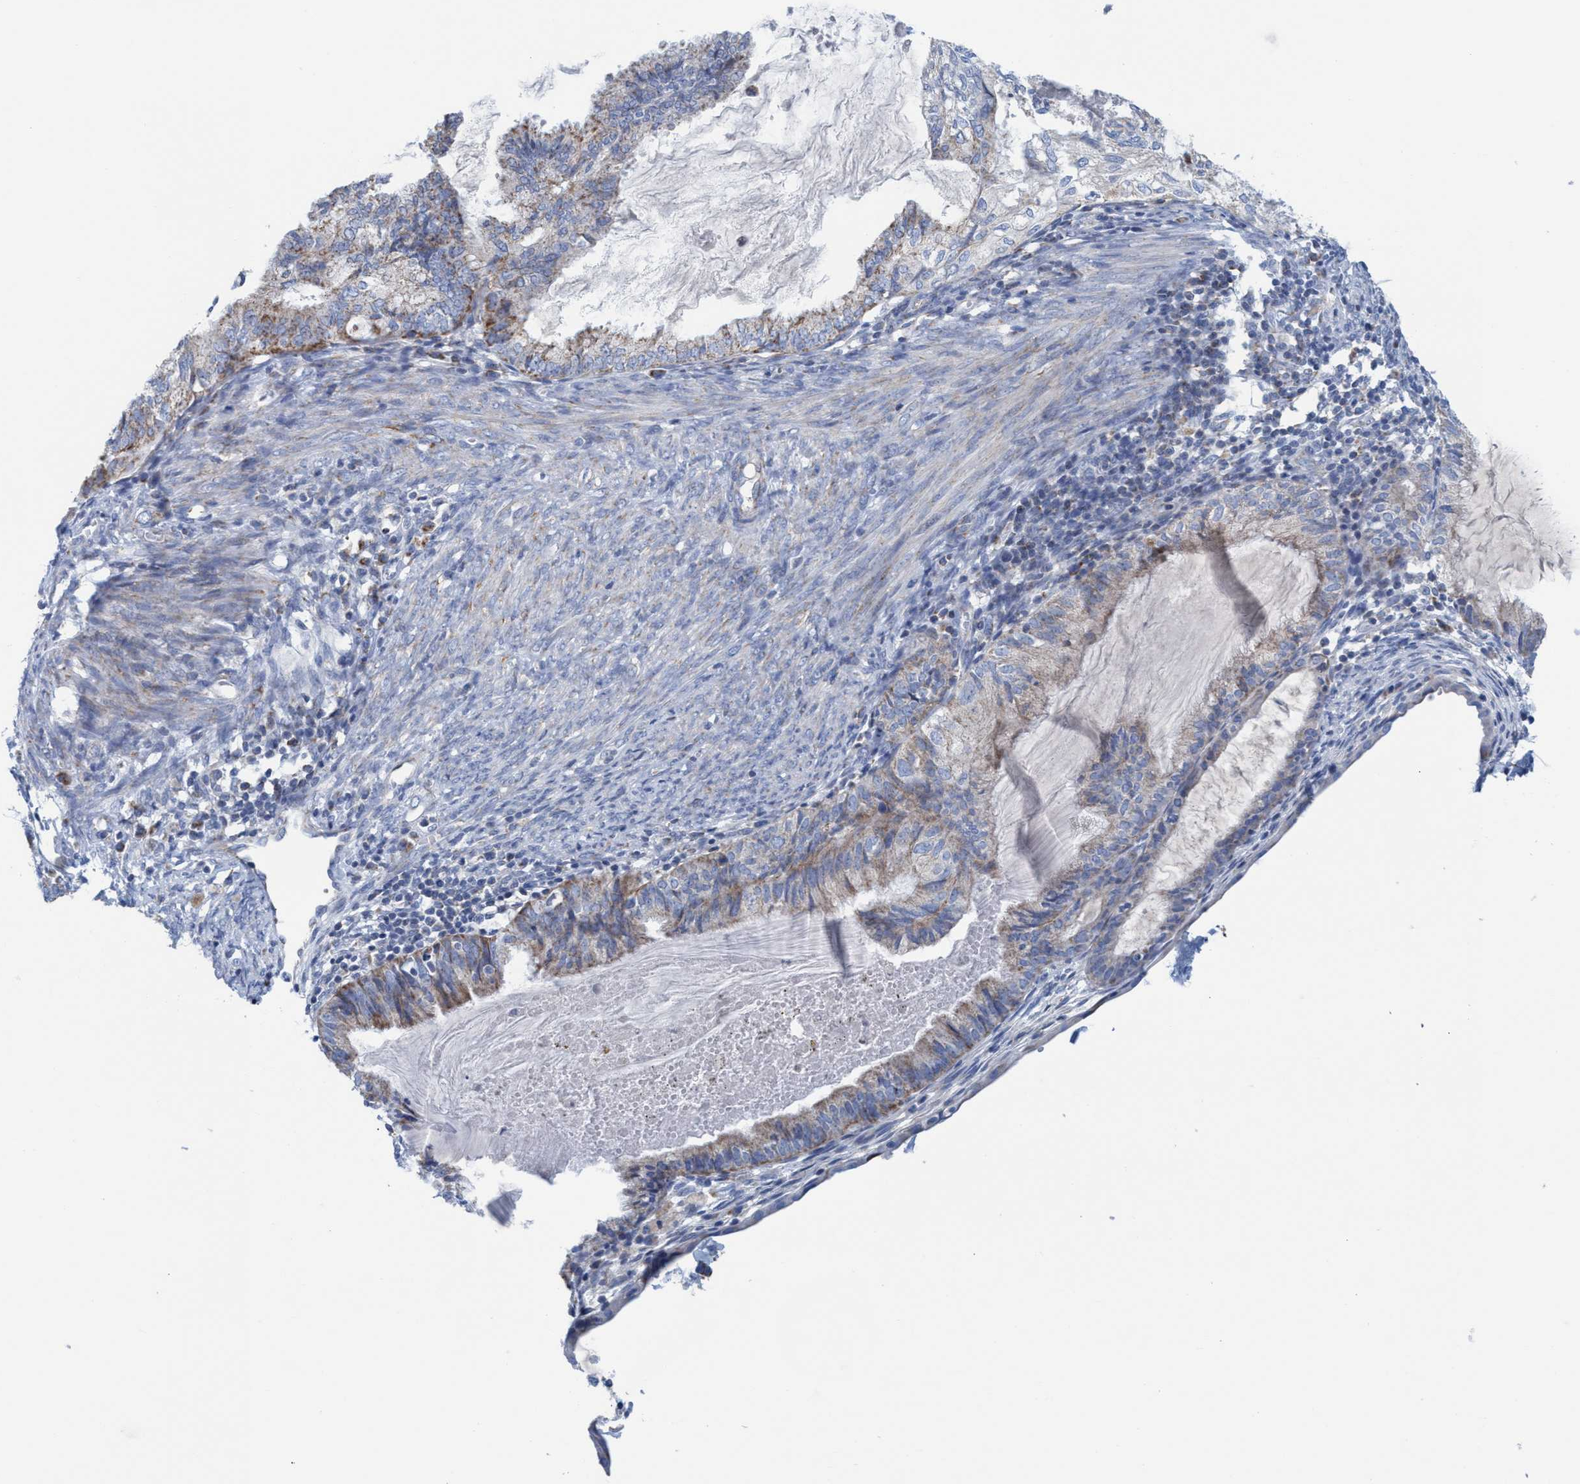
{"staining": {"intensity": "moderate", "quantity": "<25%", "location": "cytoplasmic/membranous"}, "tissue": "cervical cancer", "cell_type": "Tumor cells", "image_type": "cancer", "snomed": [{"axis": "morphology", "description": "Normal tissue, NOS"}, {"axis": "morphology", "description": "Adenocarcinoma, NOS"}, {"axis": "topography", "description": "Cervix"}, {"axis": "topography", "description": "Endometrium"}], "caption": "Protein analysis of cervical adenocarcinoma tissue exhibits moderate cytoplasmic/membranous staining in about <25% of tumor cells.", "gene": "GGA3", "patient": {"sex": "female", "age": 86}}